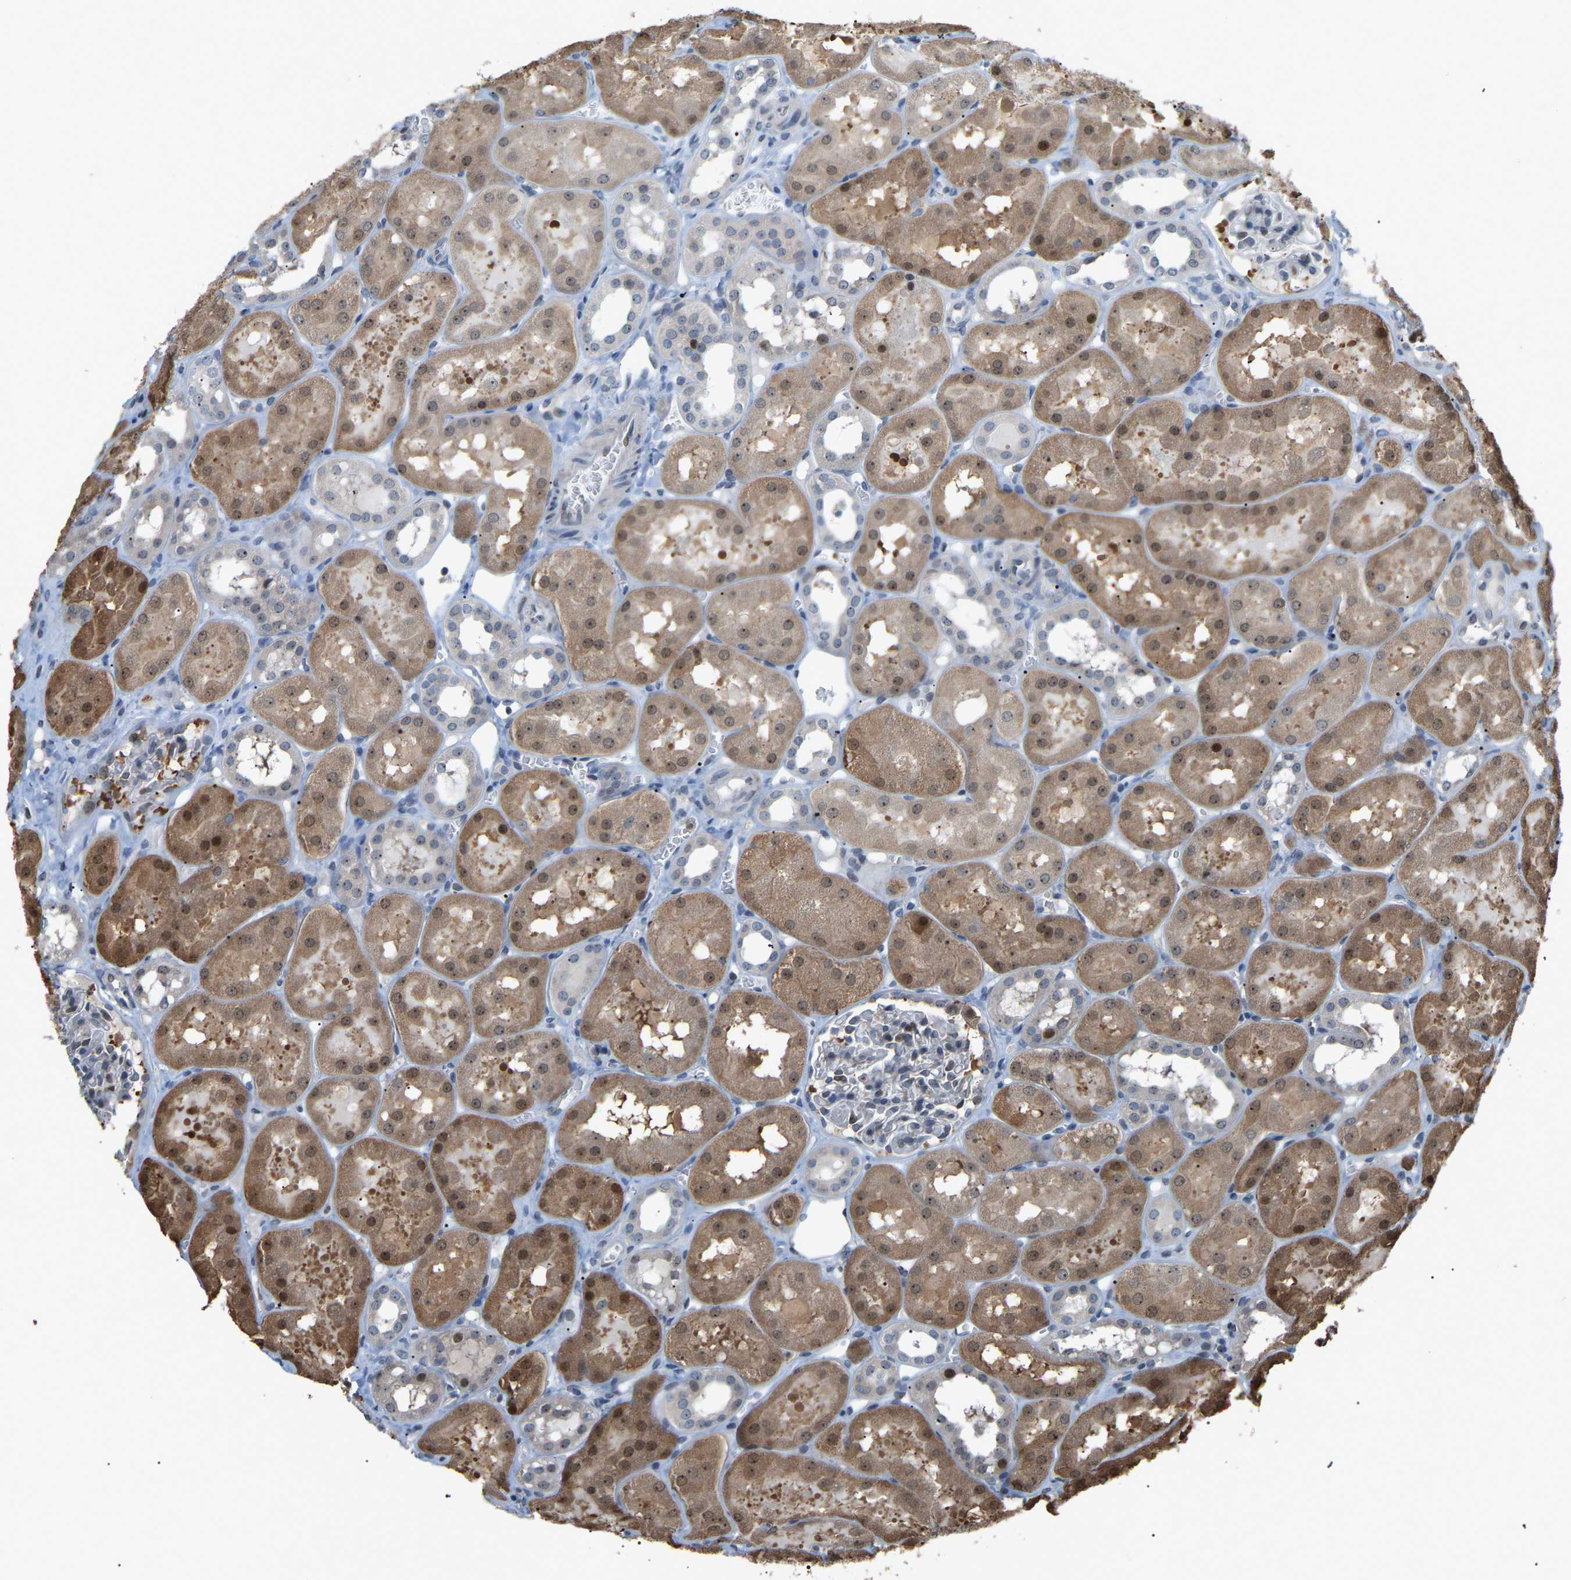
{"staining": {"intensity": "negative", "quantity": "none", "location": "none"}, "tissue": "kidney", "cell_type": "Cells in glomeruli", "image_type": "normal", "snomed": [{"axis": "morphology", "description": "Normal tissue, NOS"}, {"axis": "topography", "description": "Kidney"}, {"axis": "topography", "description": "Urinary bladder"}], "caption": "This histopathology image is of unremarkable kidney stained with IHC to label a protein in brown with the nuclei are counter-stained blue. There is no staining in cells in glomeruli.", "gene": "CROT", "patient": {"sex": "male", "age": 16}}